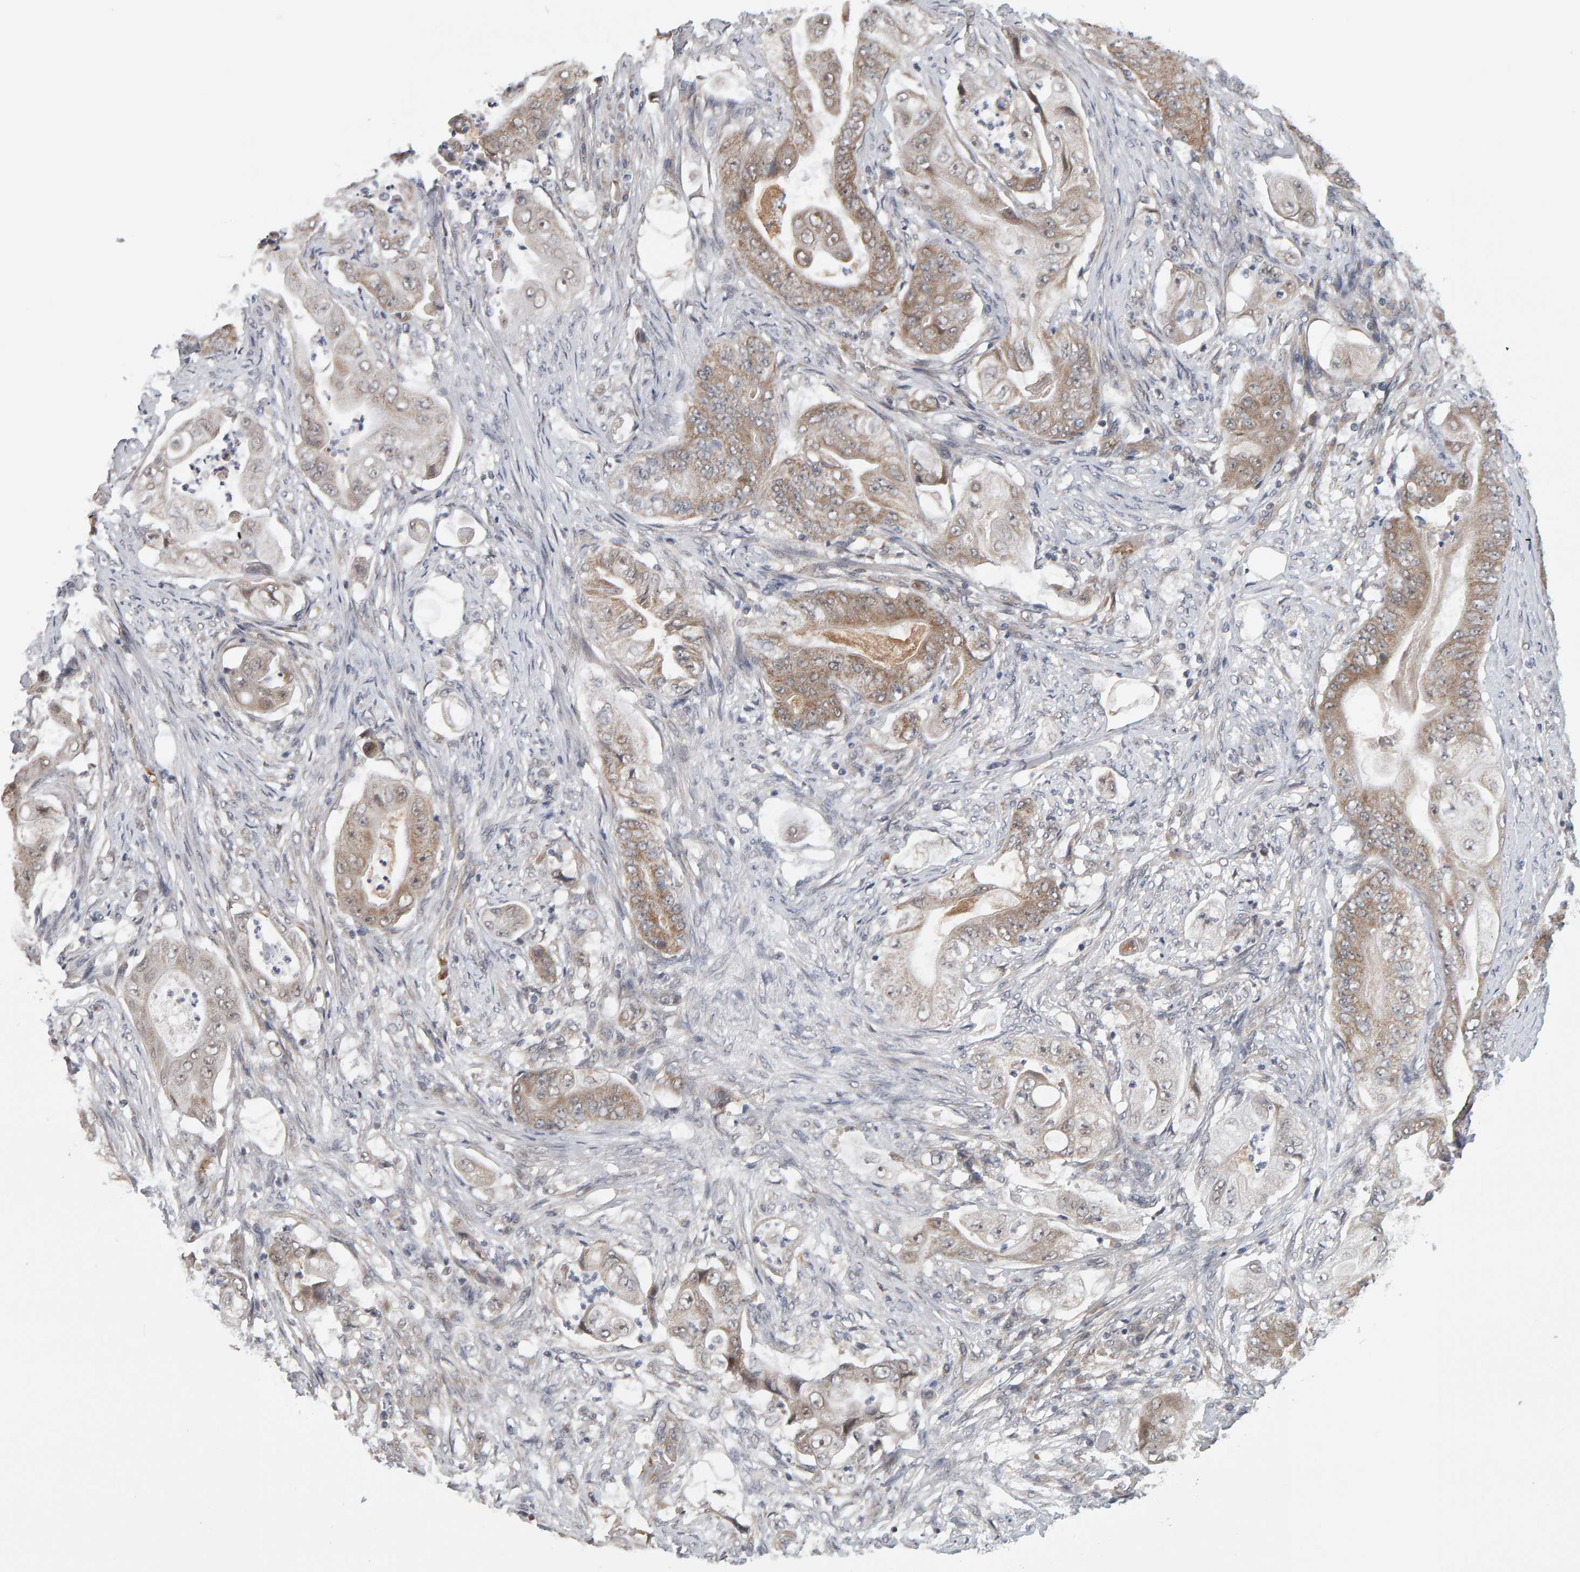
{"staining": {"intensity": "moderate", "quantity": ">75%", "location": "cytoplasmic/membranous"}, "tissue": "stomach cancer", "cell_type": "Tumor cells", "image_type": "cancer", "snomed": [{"axis": "morphology", "description": "Adenocarcinoma, NOS"}, {"axis": "topography", "description": "Stomach"}], "caption": "Brown immunohistochemical staining in human stomach cancer reveals moderate cytoplasmic/membranous staining in approximately >75% of tumor cells. Nuclei are stained in blue.", "gene": "DAP3", "patient": {"sex": "female", "age": 73}}